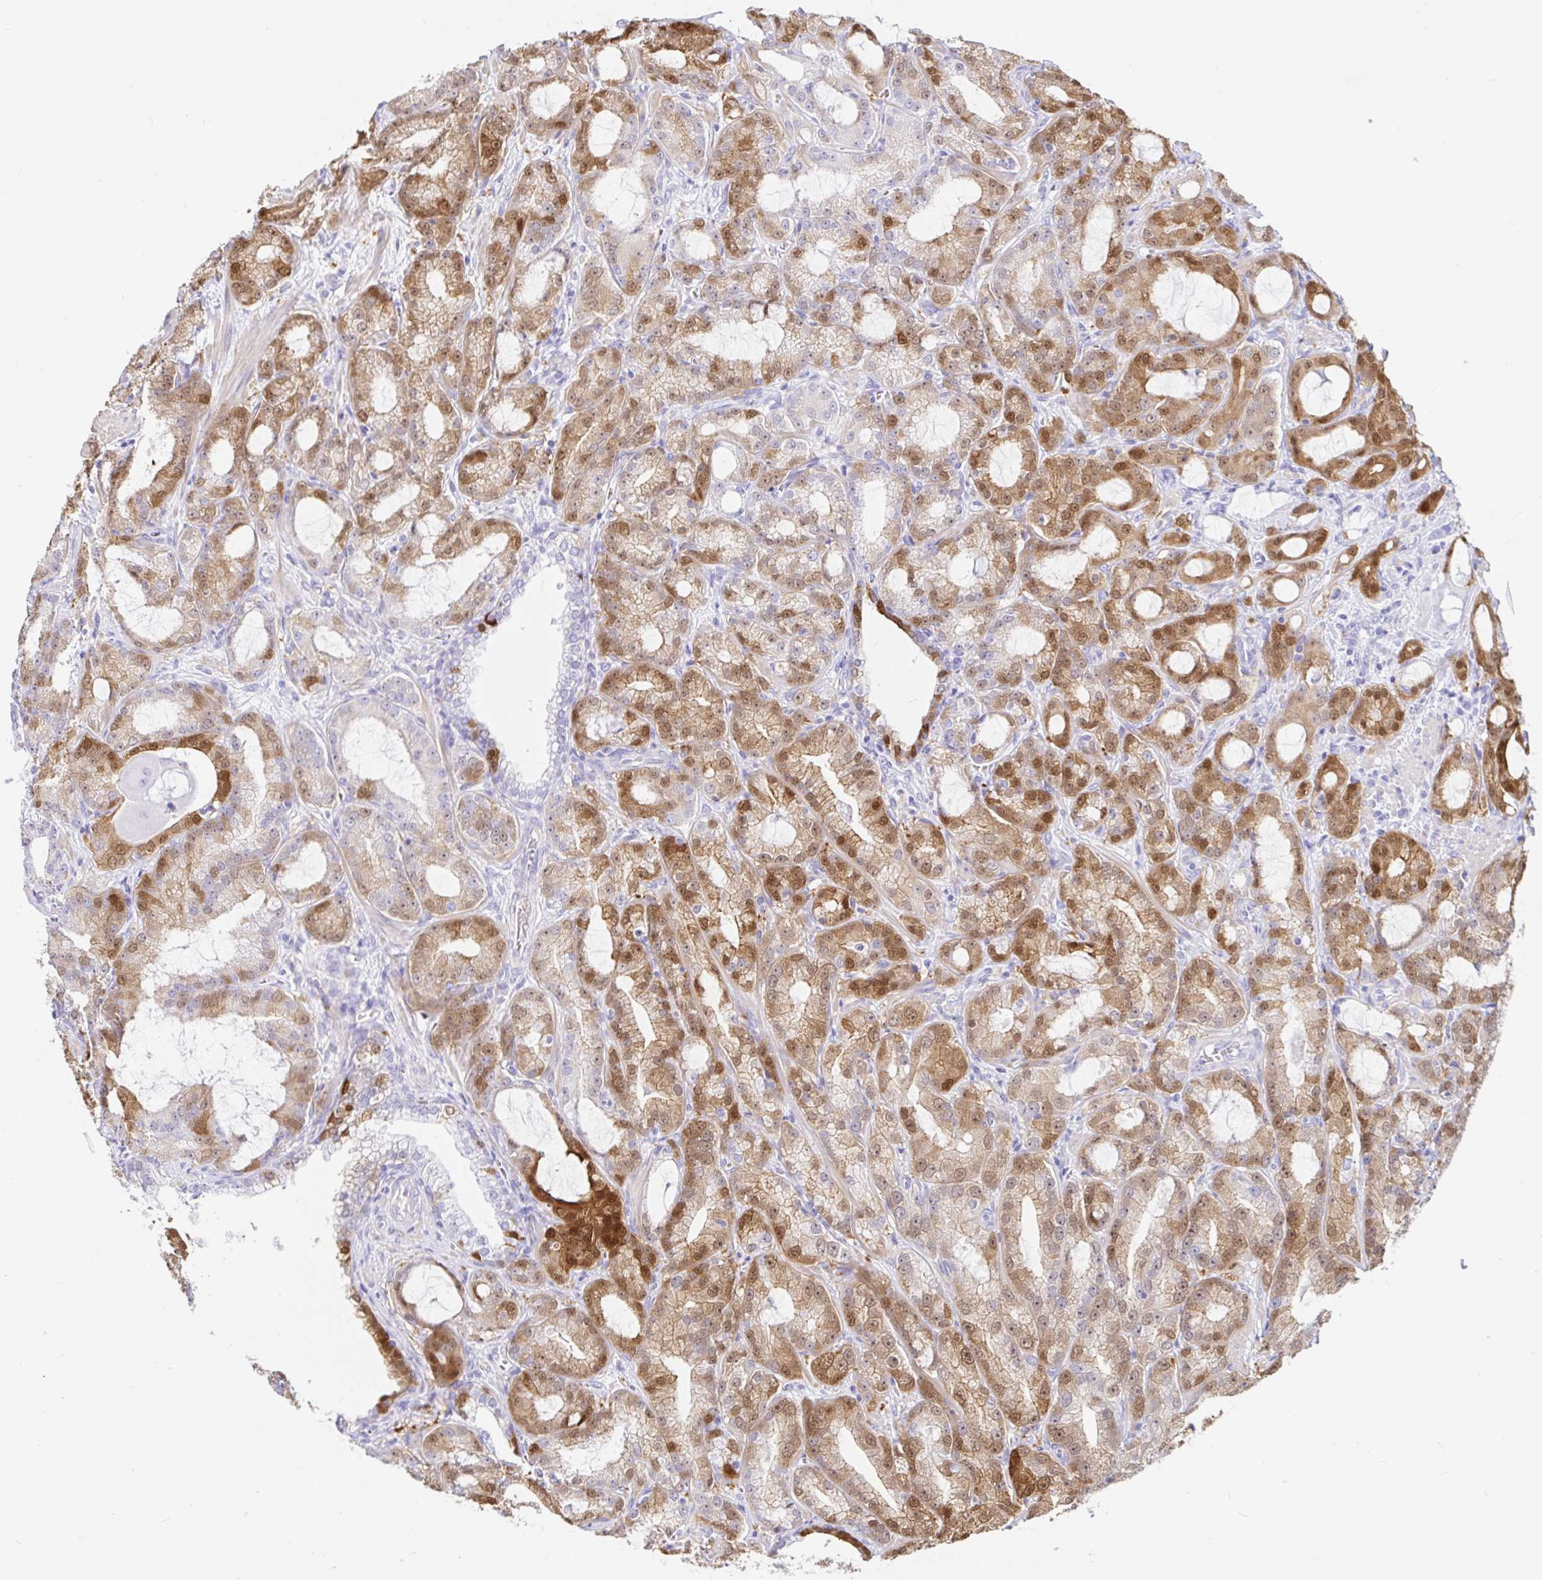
{"staining": {"intensity": "moderate", "quantity": ">75%", "location": "cytoplasmic/membranous,nuclear"}, "tissue": "prostate cancer", "cell_type": "Tumor cells", "image_type": "cancer", "snomed": [{"axis": "morphology", "description": "Adenocarcinoma, High grade"}, {"axis": "topography", "description": "Prostate"}], "caption": "A medium amount of moderate cytoplasmic/membranous and nuclear positivity is present in approximately >75% of tumor cells in prostate cancer tissue. (IHC, brightfield microscopy, high magnification).", "gene": "PPP1R1B", "patient": {"sex": "male", "age": 65}}